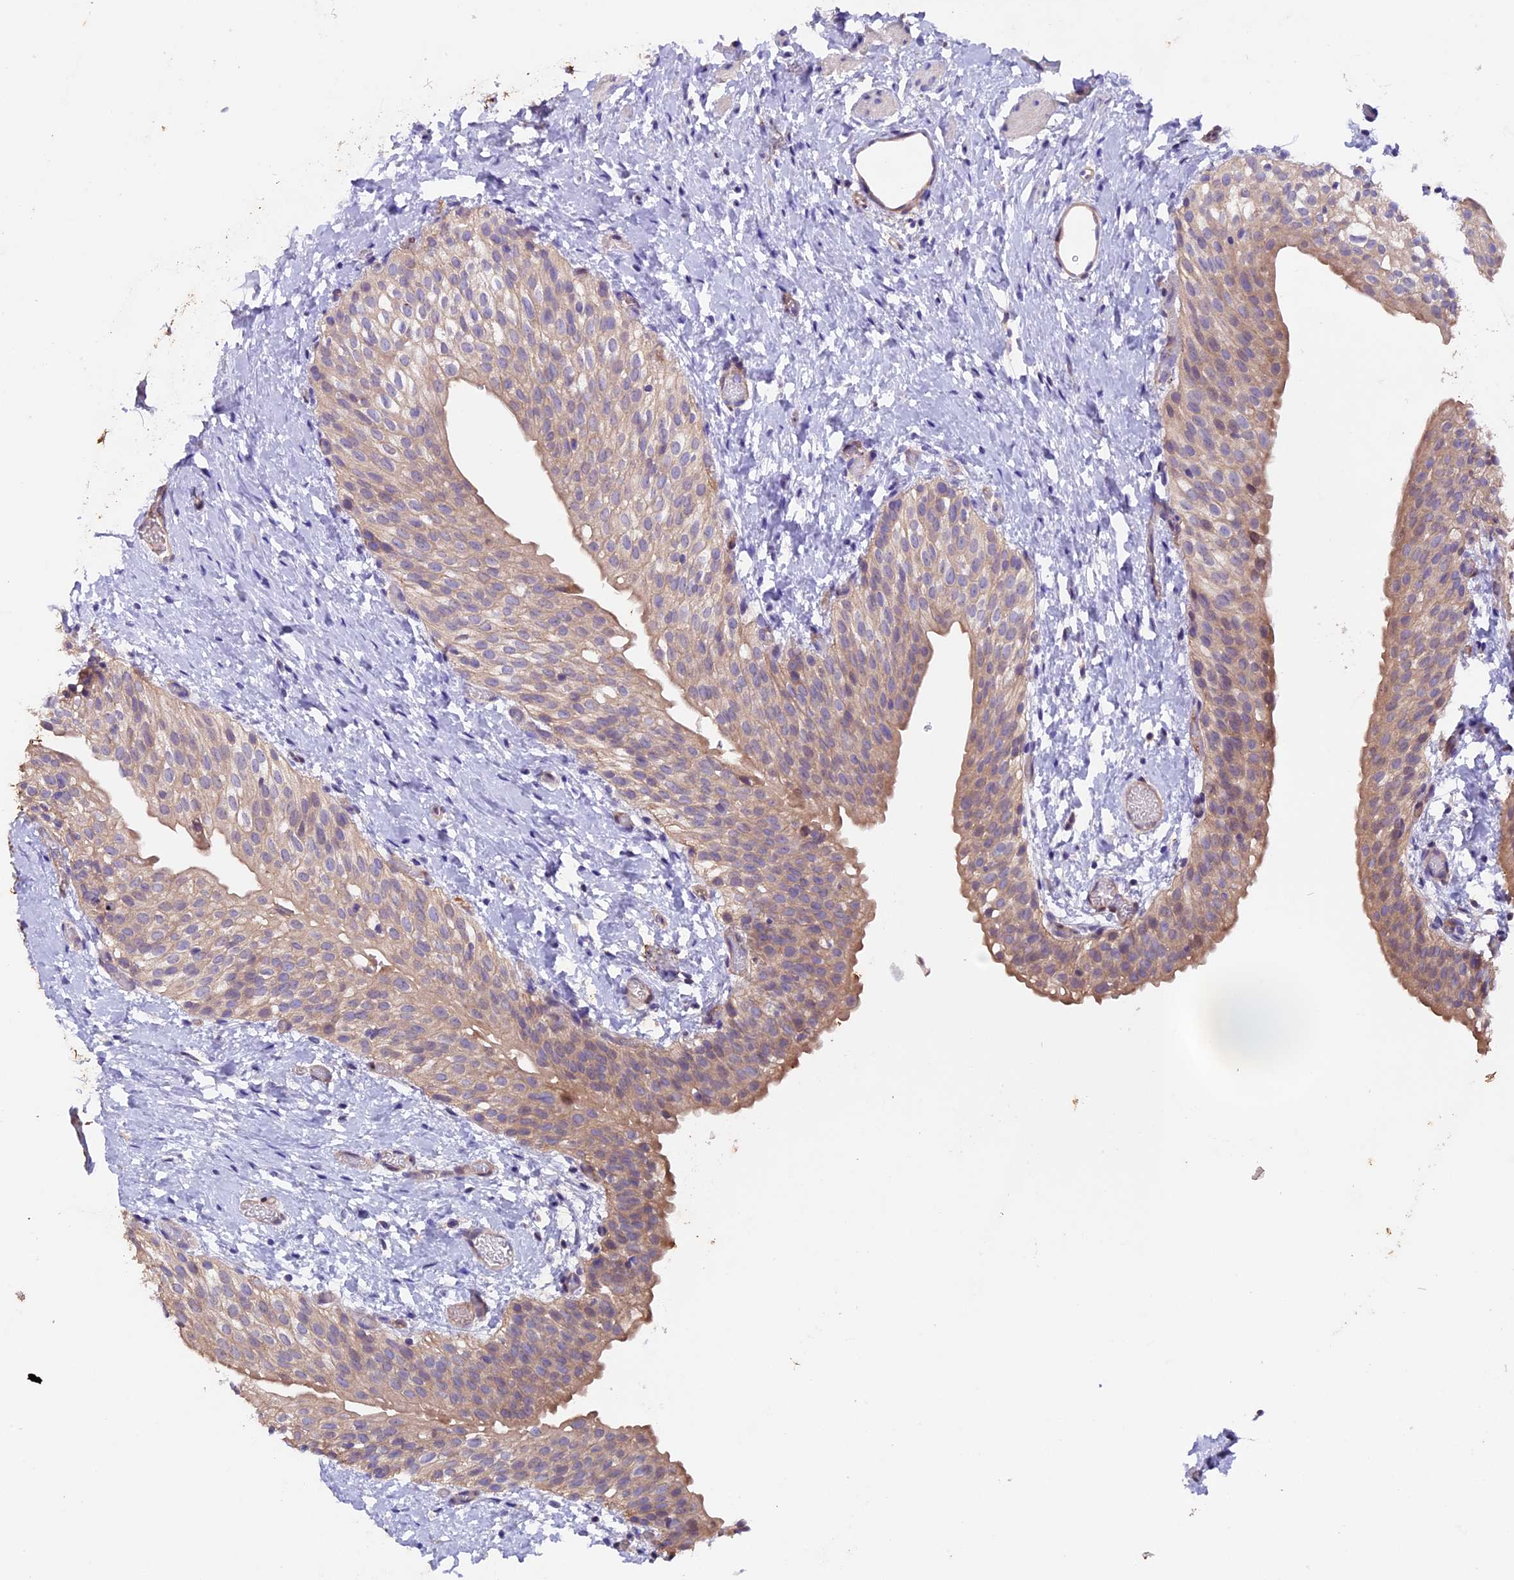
{"staining": {"intensity": "weak", "quantity": ">75%", "location": "cytoplasmic/membranous"}, "tissue": "urinary bladder", "cell_type": "Urothelial cells", "image_type": "normal", "snomed": [{"axis": "morphology", "description": "Normal tissue, NOS"}, {"axis": "topography", "description": "Urinary bladder"}], "caption": "Weak cytoplasmic/membranous protein expression is appreciated in about >75% of urothelial cells in urinary bladder.", "gene": "NCK2", "patient": {"sex": "male", "age": 1}}